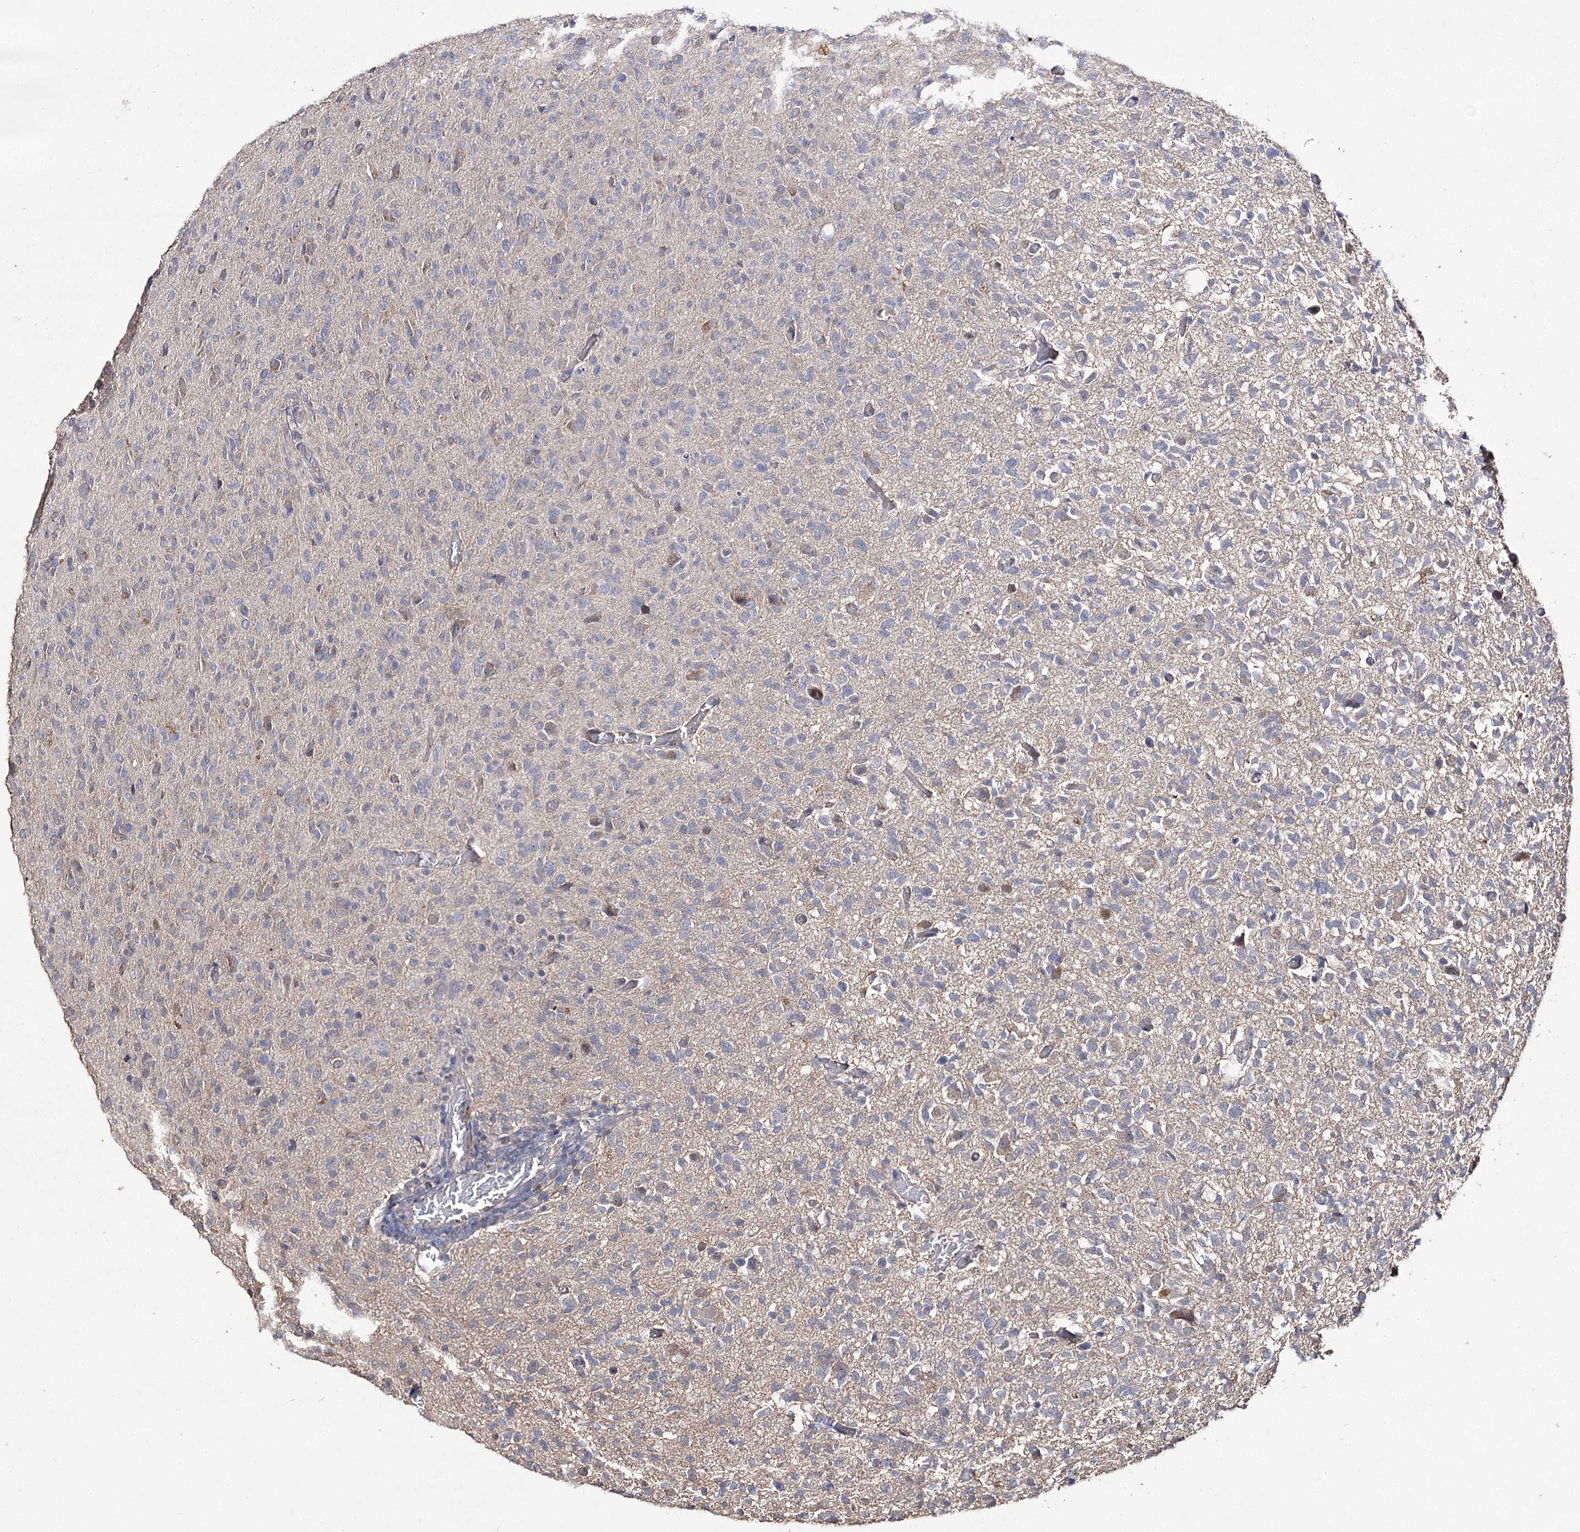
{"staining": {"intensity": "negative", "quantity": "none", "location": "none"}, "tissue": "glioma", "cell_type": "Tumor cells", "image_type": "cancer", "snomed": [{"axis": "morphology", "description": "Glioma, malignant, High grade"}, {"axis": "topography", "description": "Brain"}], "caption": "An image of human glioma is negative for staining in tumor cells.", "gene": "AURKC", "patient": {"sex": "female", "age": 57}}